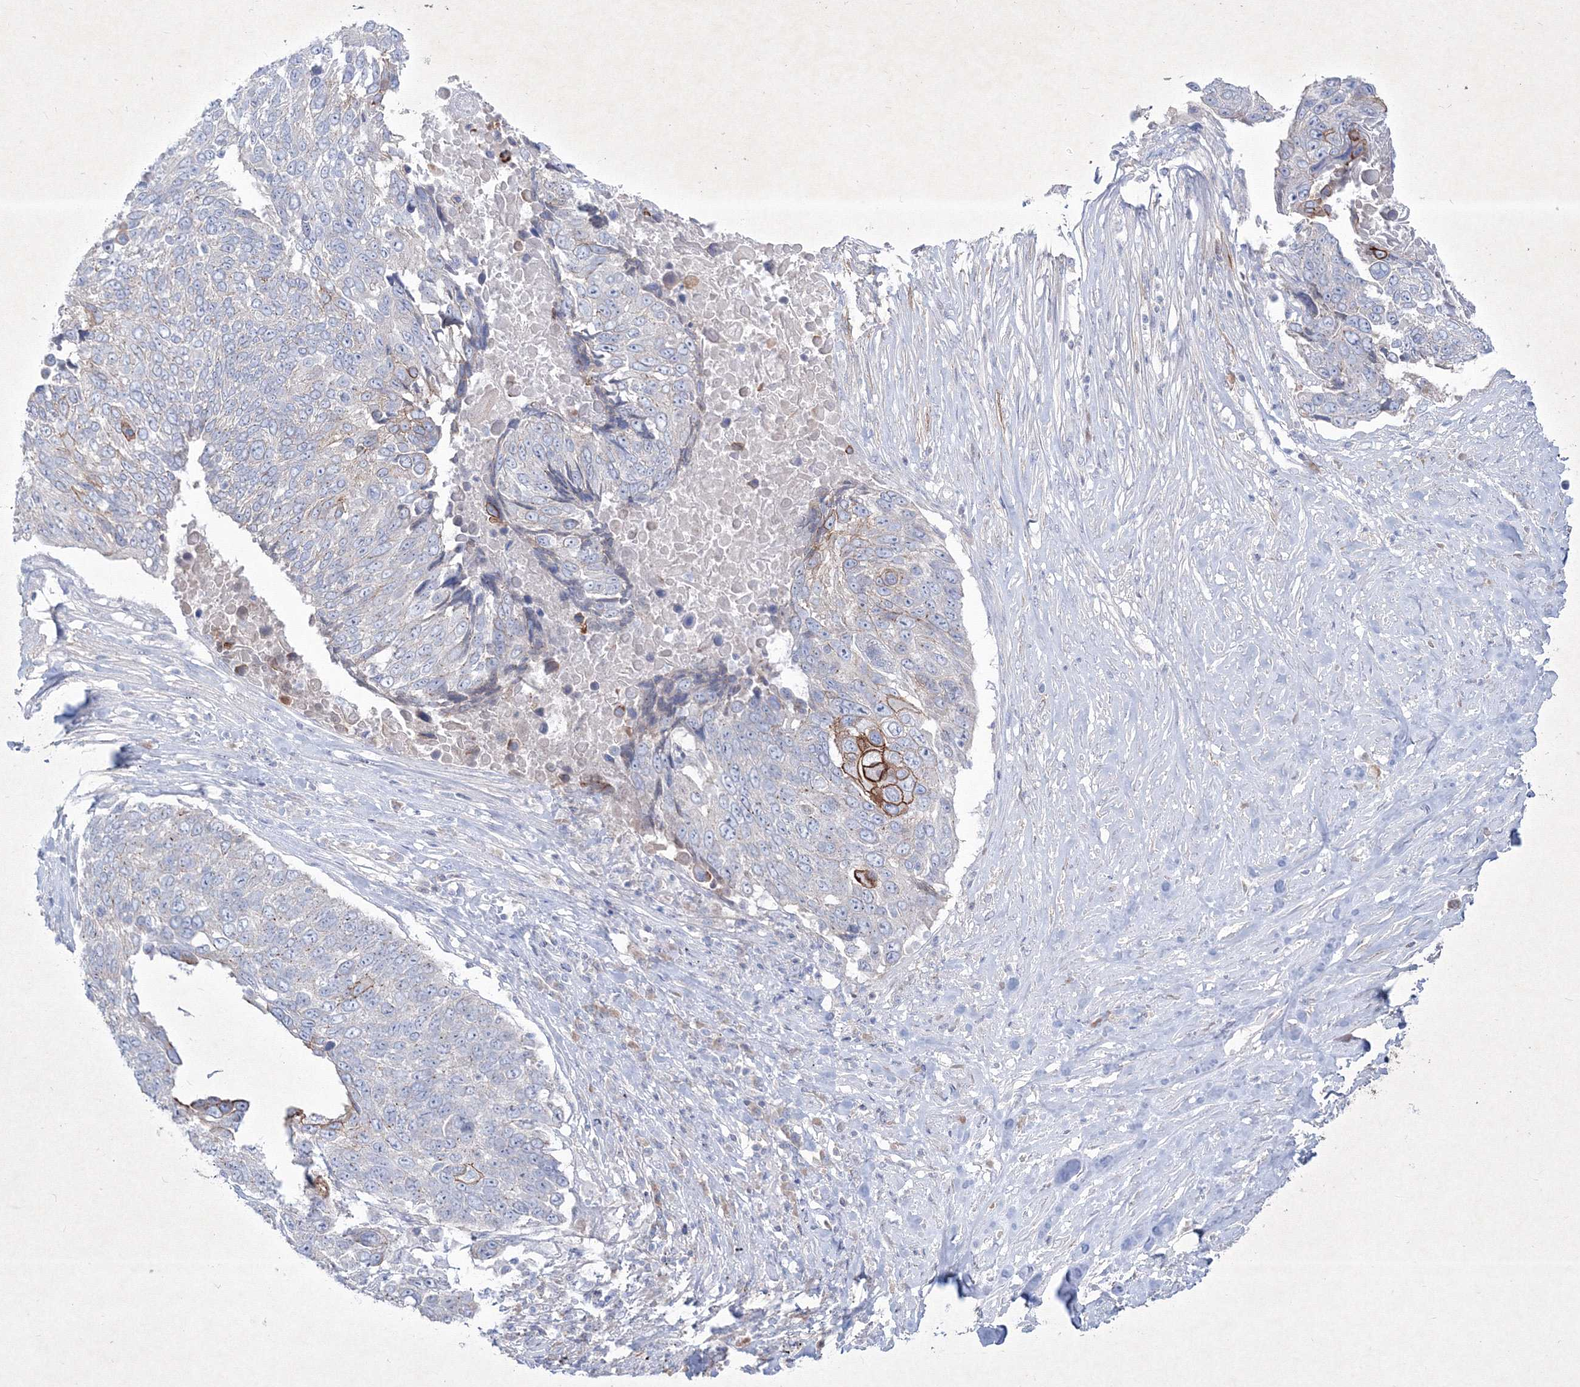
{"staining": {"intensity": "strong", "quantity": "<25%", "location": "cytoplasmic/membranous"}, "tissue": "lung cancer", "cell_type": "Tumor cells", "image_type": "cancer", "snomed": [{"axis": "morphology", "description": "Squamous cell carcinoma, NOS"}, {"axis": "topography", "description": "Lung"}], "caption": "IHC of human lung squamous cell carcinoma demonstrates medium levels of strong cytoplasmic/membranous expression in about <25% of tumor cells.", "gene": "TMEM139", "patient": {"sex": "male", "age": 66}}